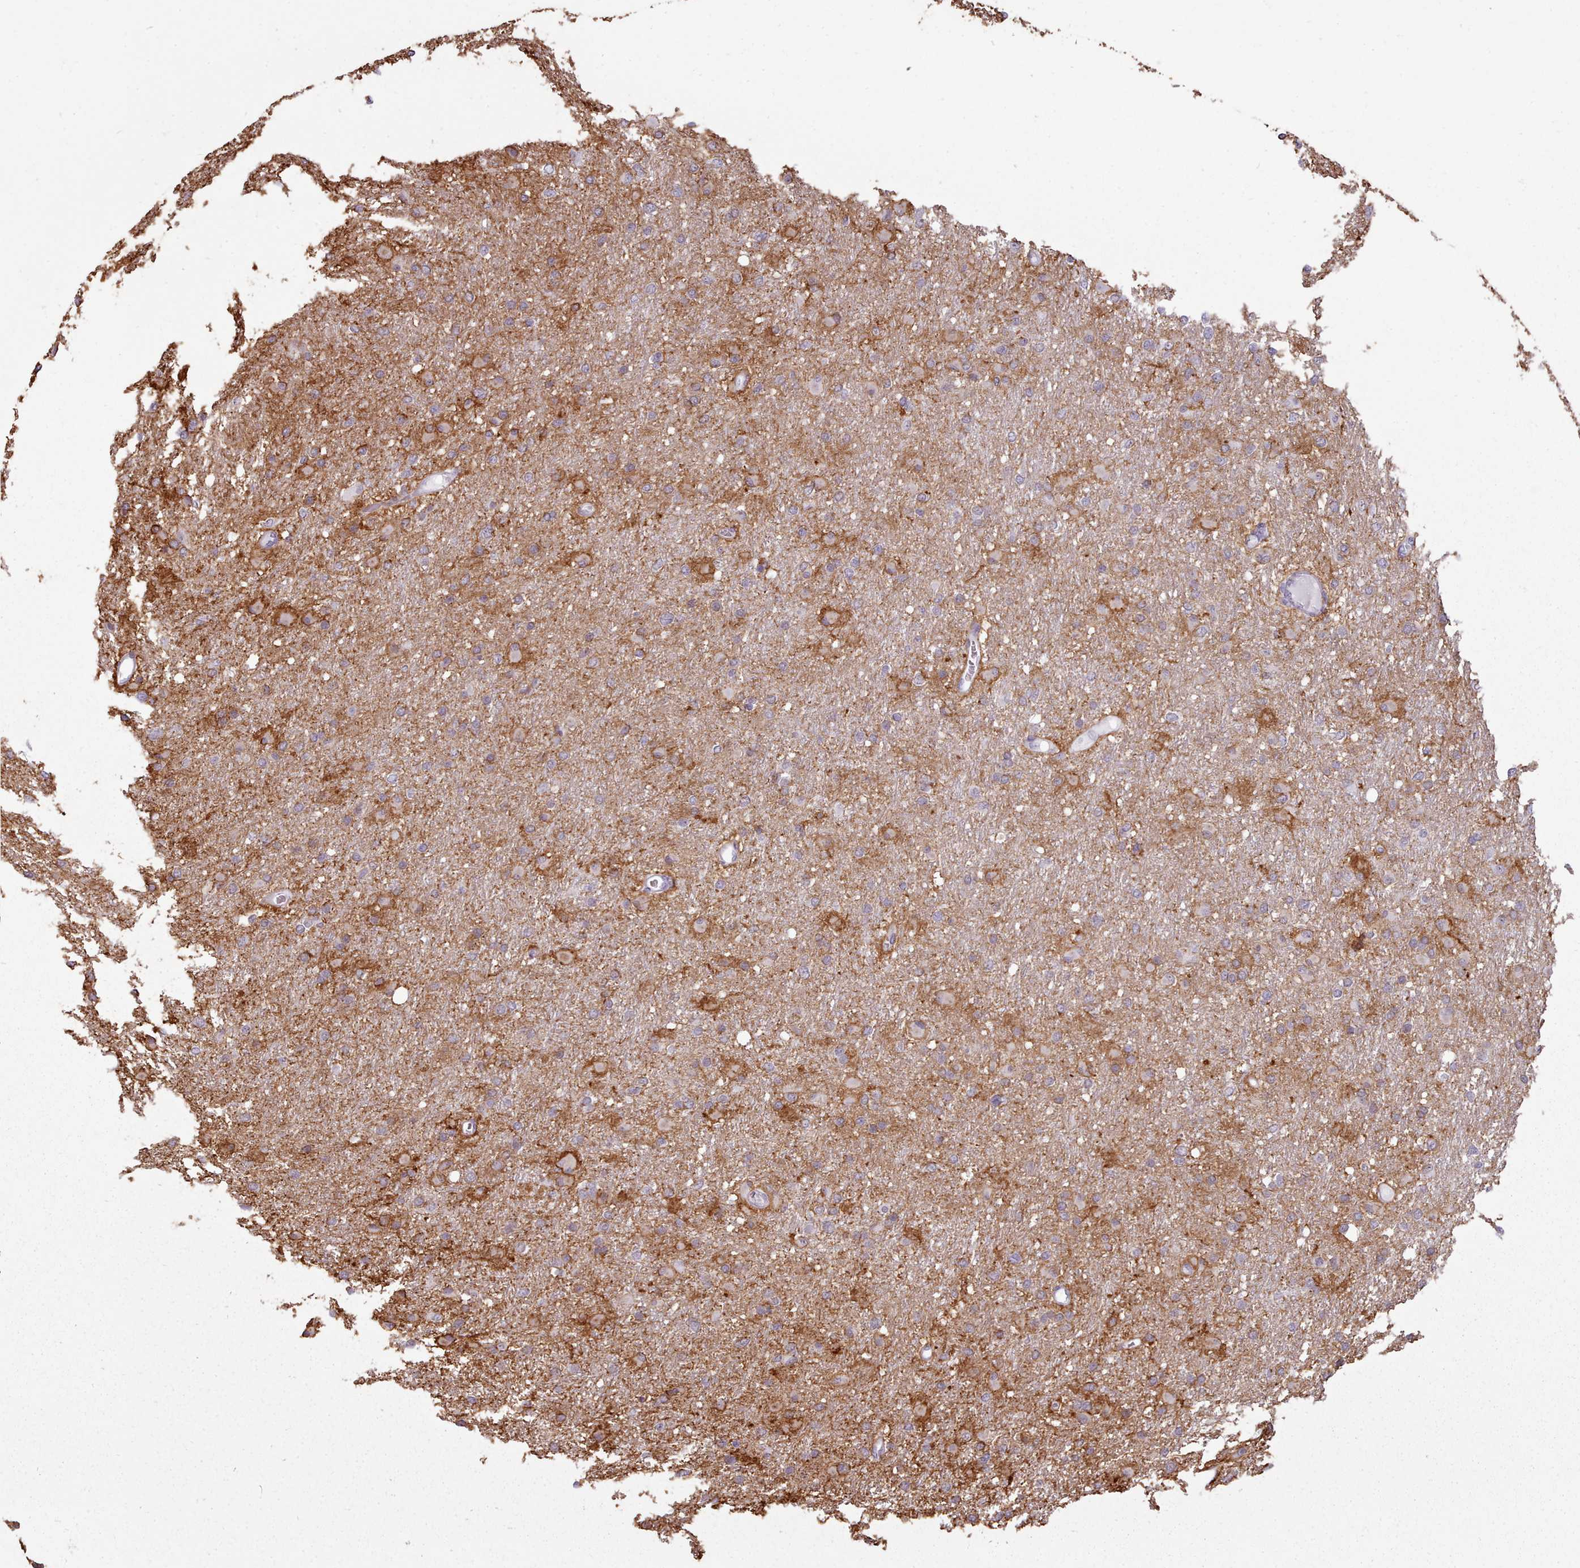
{"staining": {"intensity": "strong", "quantity": "<25%", "location": "cytoplasmic/membranous"}, "tissue": "glioma", "cell_type": "Tumor cells", "image_type": "cancer", "snomed": [{"axis": "morphology", "description": "Glioma, malignant, High grade"}, {"axis": "topography", "description": "Cerebral cortex"}], "caption": "A high-resolution histopathology image shows immunohistochemistry (IHC) staining of high-grade glioma (malignant), which demonstrates strong cytoplasmic/membranous expression in about <25% of tumor cells.", "gene": "ZMYM4", "patient": {"sex": "female", "age": 36}}